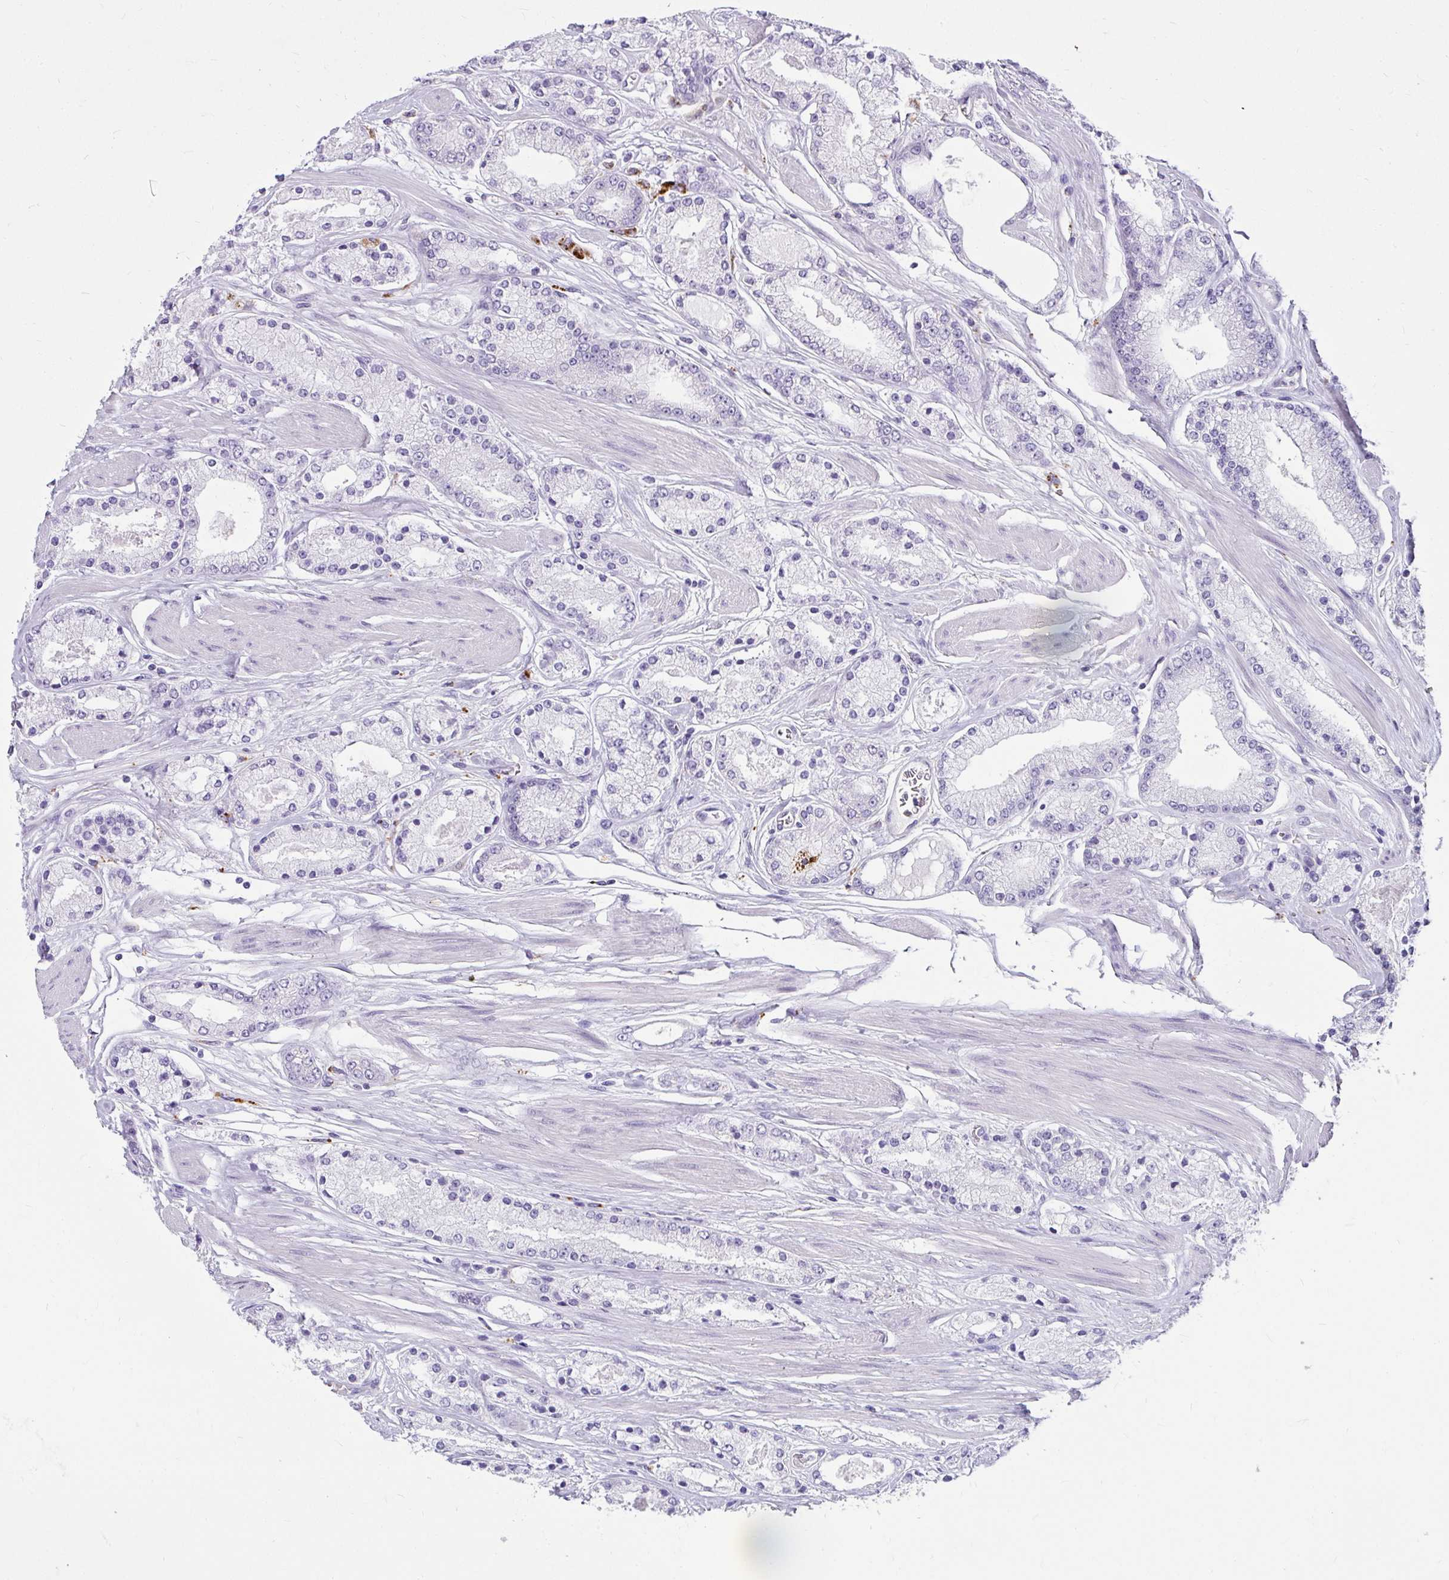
{"staining": {"intensity": "negative", "quantity": "none", "location": "none"}, "tissue": "prostate cancer", "cell_type": "Tumor cells", "image_type": "cancer", "snomed": [{"axis": "morphology", "description": "Adenocarcinoma, High grade"}, {"axis": "topography", "description": "Prostate"}], "caption": "Protein analysis of prostate cancer (high-grade adenocarcinoma) exhibits no significant positivity in tumor cells. (DAB immunohistochemistry with hematoxylin counter stain).", "gene": "CTSZ", "patient": {"sex": "male", "age": 63}}